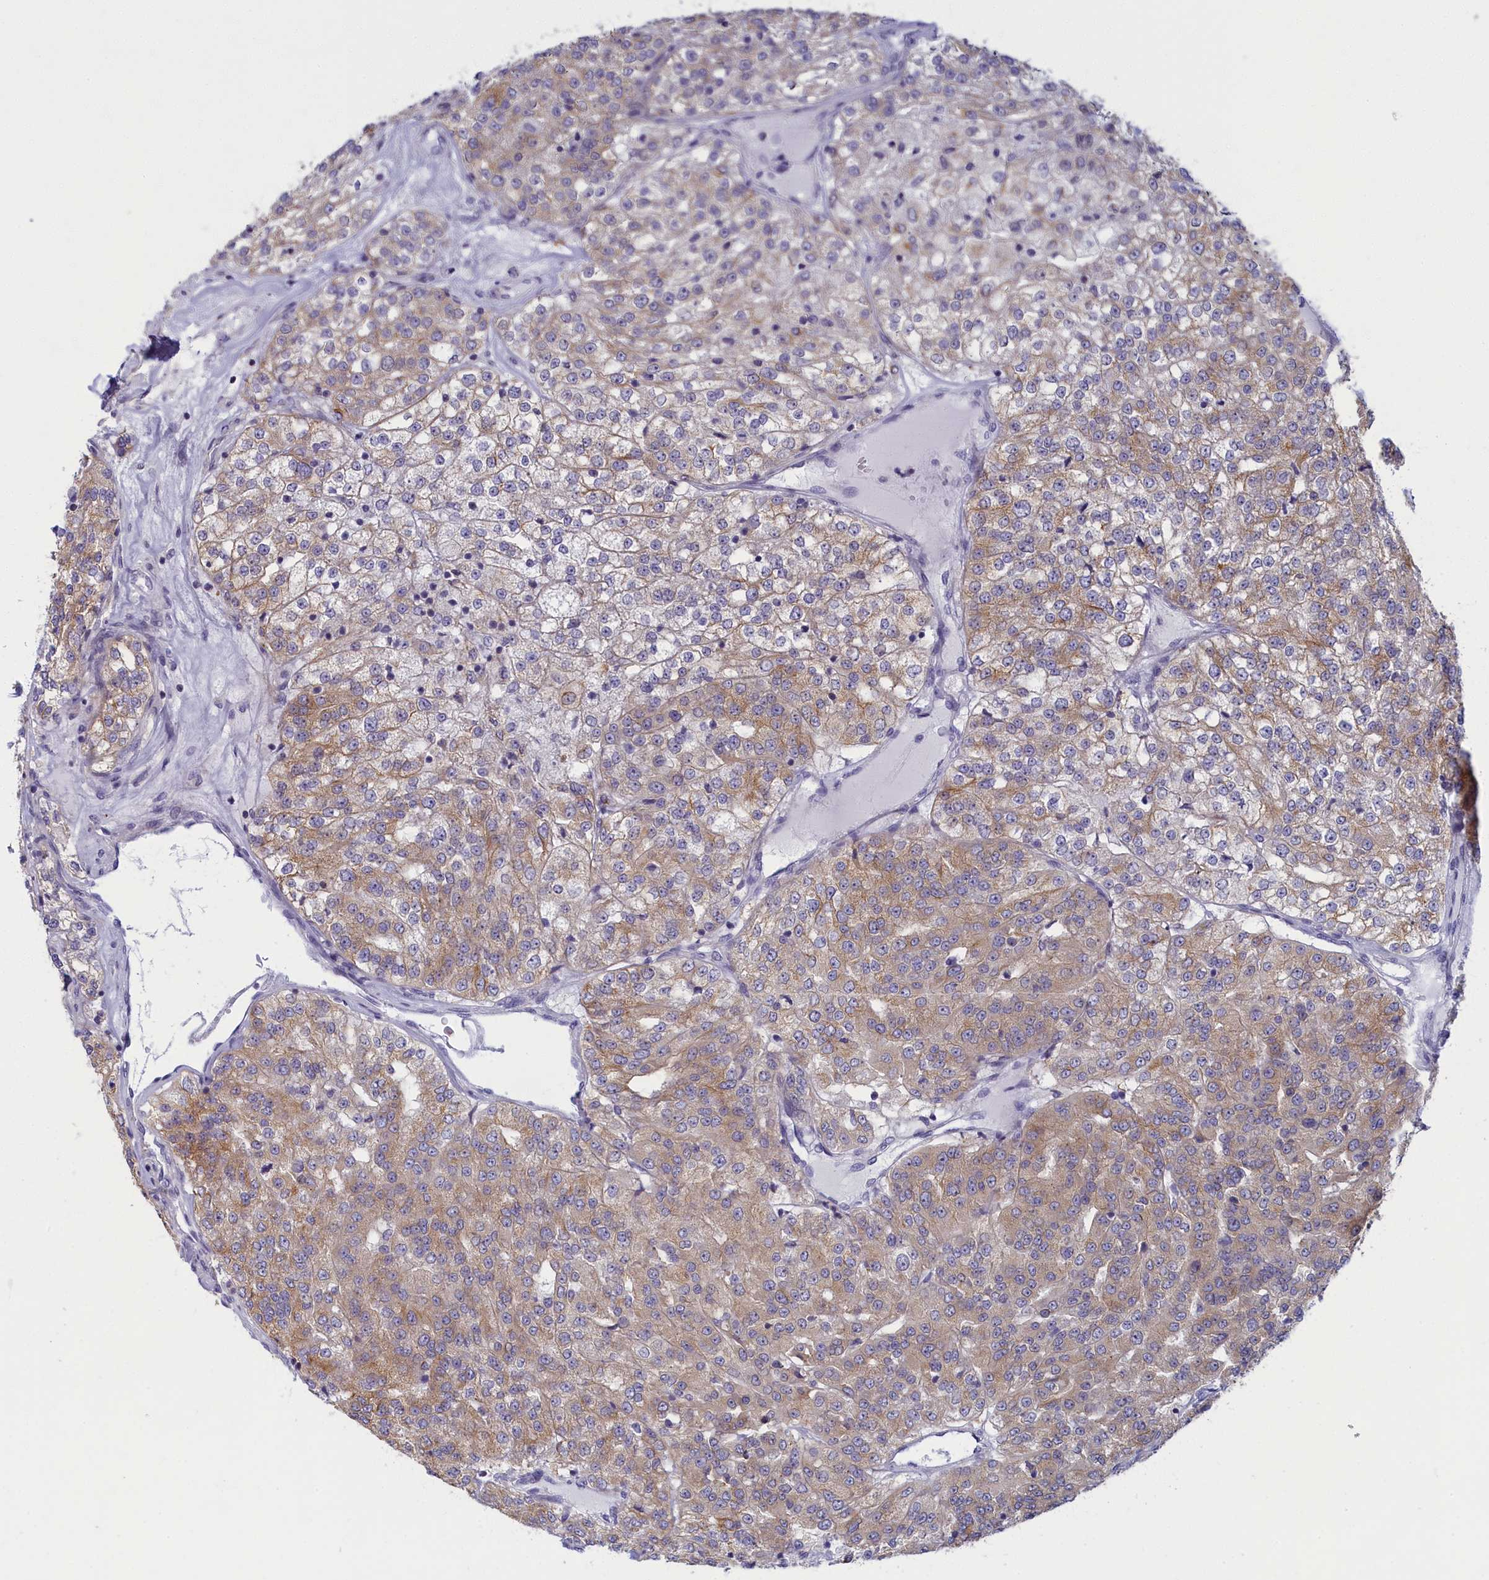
{"staining": {"intensity": "moderate", "quantity": "25%-75%", "location": "cytoplasmic/membranous"}, "tissue": "renal cancer", "cell_type": "Tumor cells", "image_type": "cancer", "snomed": [{"axis": "morphology", "description": "Adenocarcinoma, NOS"}, {"axis": "topography", "description": "Kidney"}], "caption": "Protein expression analysis of human adenocarcinoma (renal) reveals moderate cytoplasmic/membranous staining in about 25%-75% of tumor cells.", "gene": "NOL10", "patient": {"sex": "female", "age": 63}}